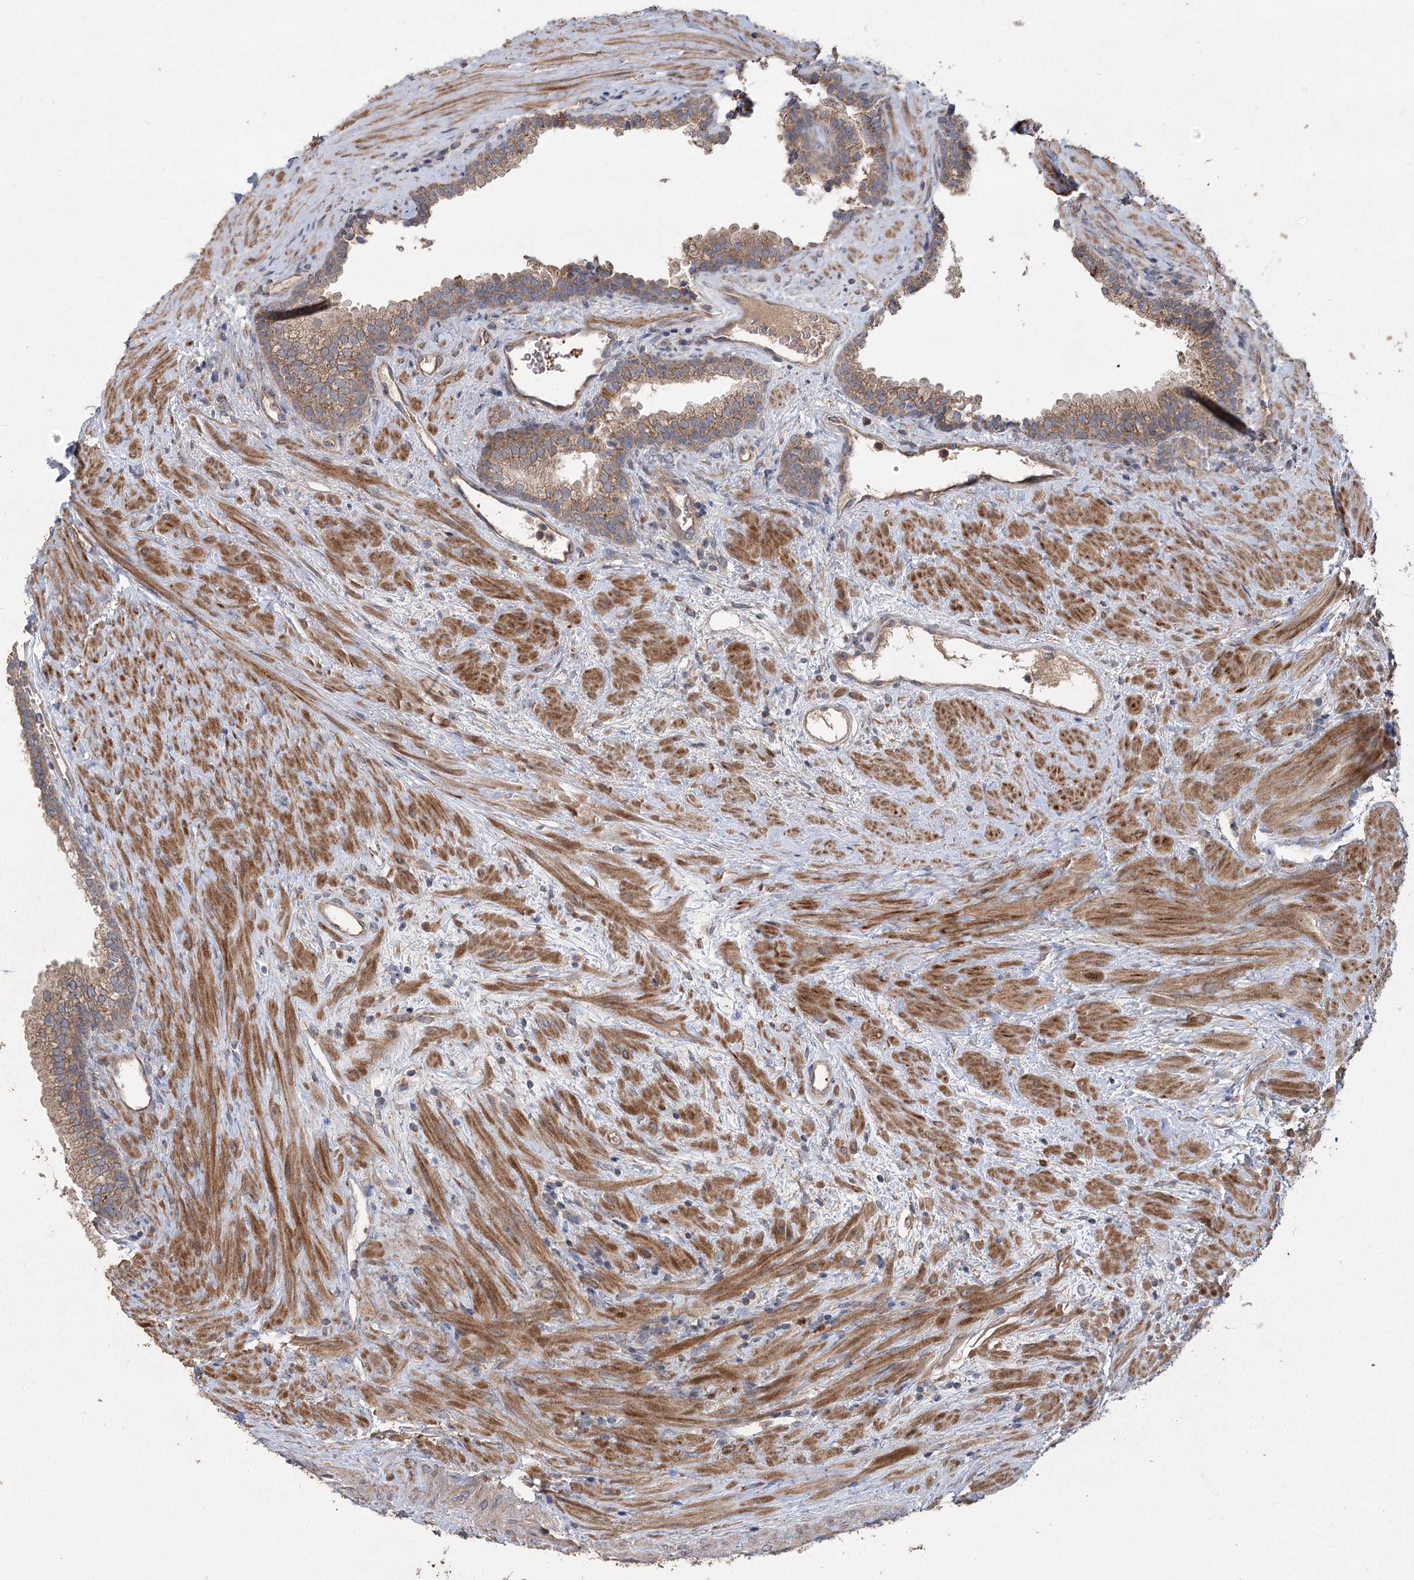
{"staining": {"intensity": "moderate", "quantity": ">75%", "location": "cytoplasmic/membranous"}, "tissue": "prostate", "cell_type": "Glandular cells", "image_type": "normal", "snomed": [{"axis": "morphology", "description": "Normal tissue, NOS"}, {"axis": "topography", "description": "Prostate"}], "caption": "Benign prostate exhibits moderate cytoplasmic/membranous expression in approximately >75% of glandular cells, visualized by immunohistochemistry.", "gene": "RIN2", "patient": {"sex": "male", "age": 76}}